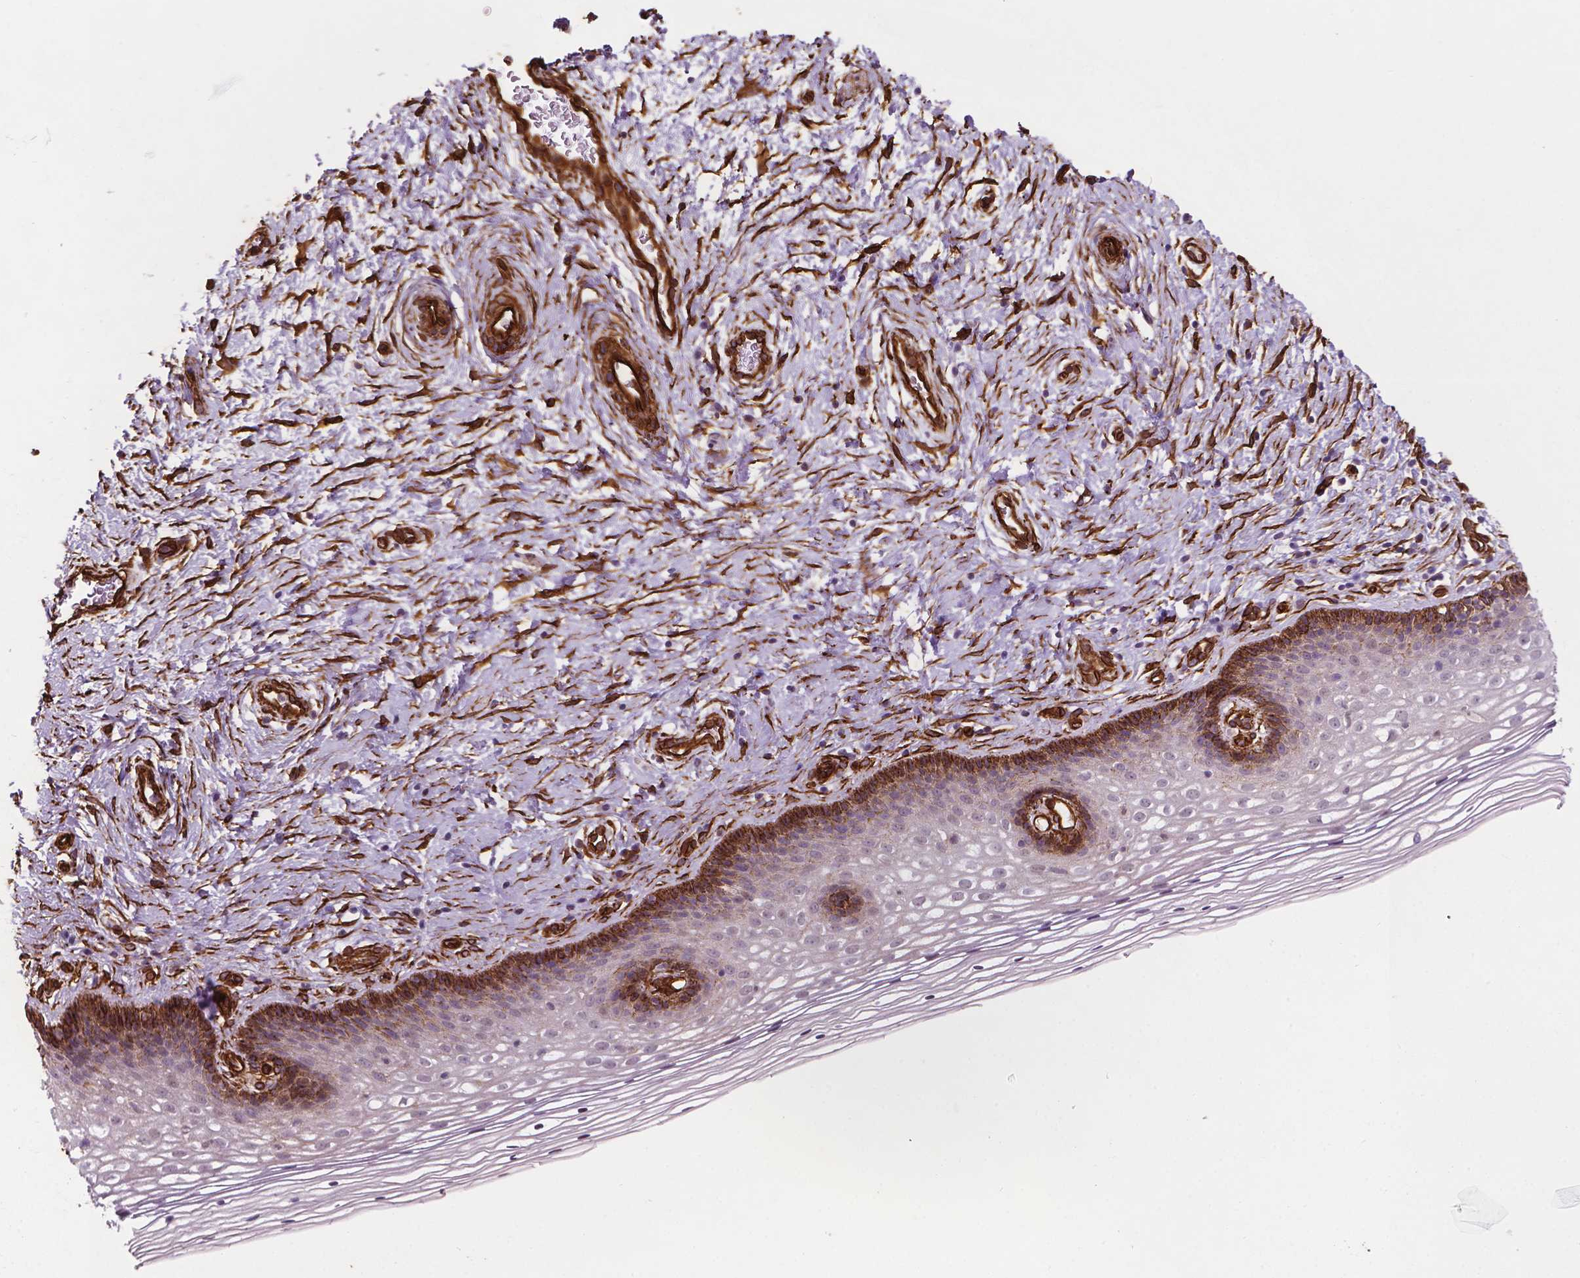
{"staining": {"intensity": "moderate", "quantity": "<25%", "location": "cytoplasmic/membranous"}, "tissue": "cervix", "cell_type": "Glandular cells", "image_type": "normal", "snomed": [{"axis": "morphology", "description": "Normal tissue, NOS"}, {"axis": "topography", "description": "Cervix"}], "caption": "A brown stain highlights moderate cytoplasmic/membranous positivity of a protein in glandular cells of benign human cervix. The protein is shown in brown color, while the nuclei are stained blue.", "gene": "EGFL8", "patient": {"sex": "female", "age": 34}}